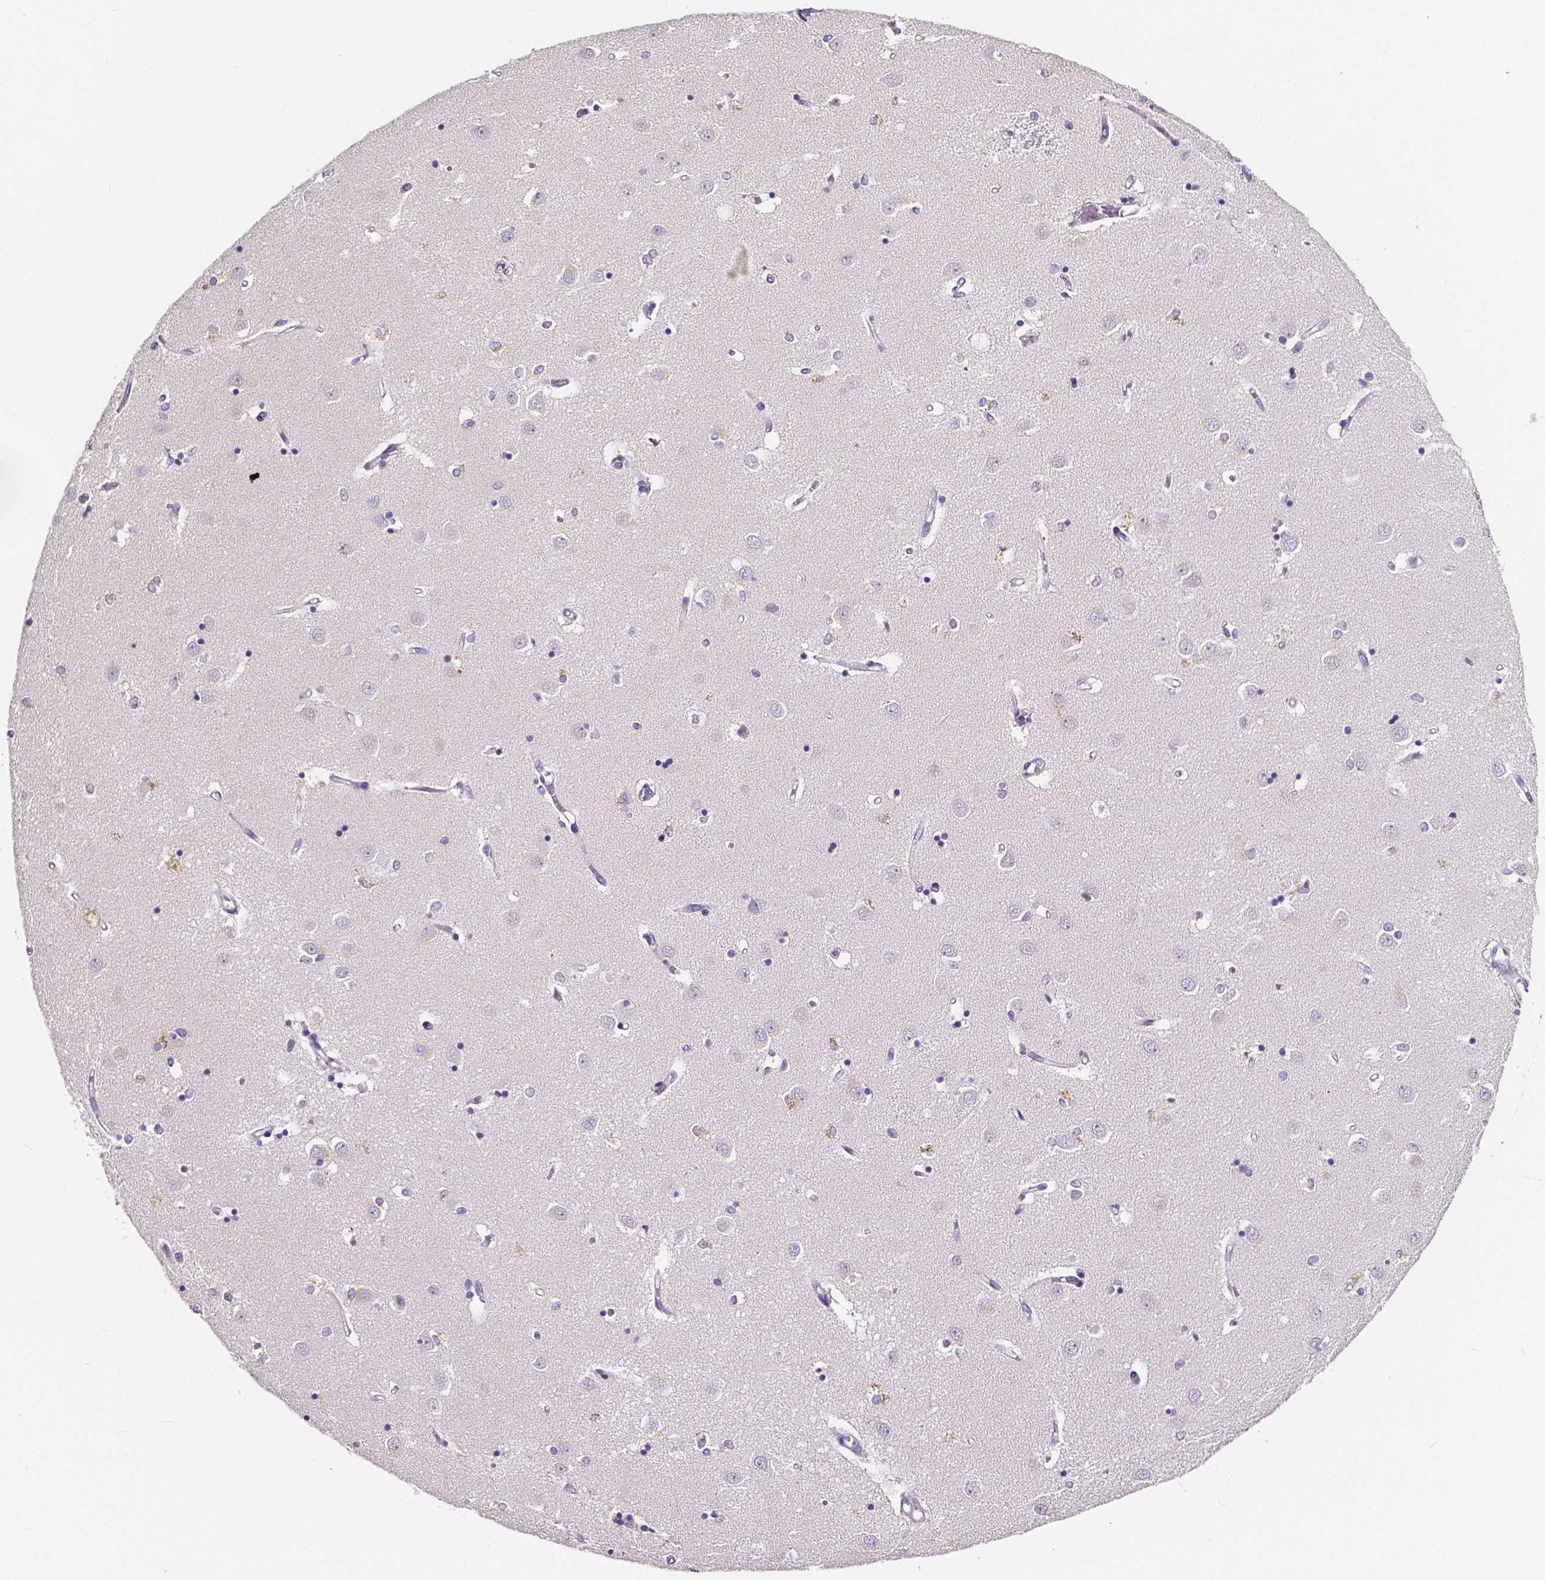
{"staining": {"intensity": "negative", "quantity": "none", "location": "none"}, "tissue": "caudate", "cell_type": "Glial cells", "image_type": "normal", "snomed": [{"axis": "morphology", "description": "Normal tissue, NOS"}, {"axis": "topography", "description": "Lateral ventricle wall"}], "caption": "An immunohistochemistry image of benign caudate is shown. There is no staining in glial cells of caudate. (Brightfield microscopy of DAB (3,3'-diaminobenzidine) immunohistochemistry at high magnification).", "gene": "ACP5", "patient": {"sex": "male", "age": 54}}